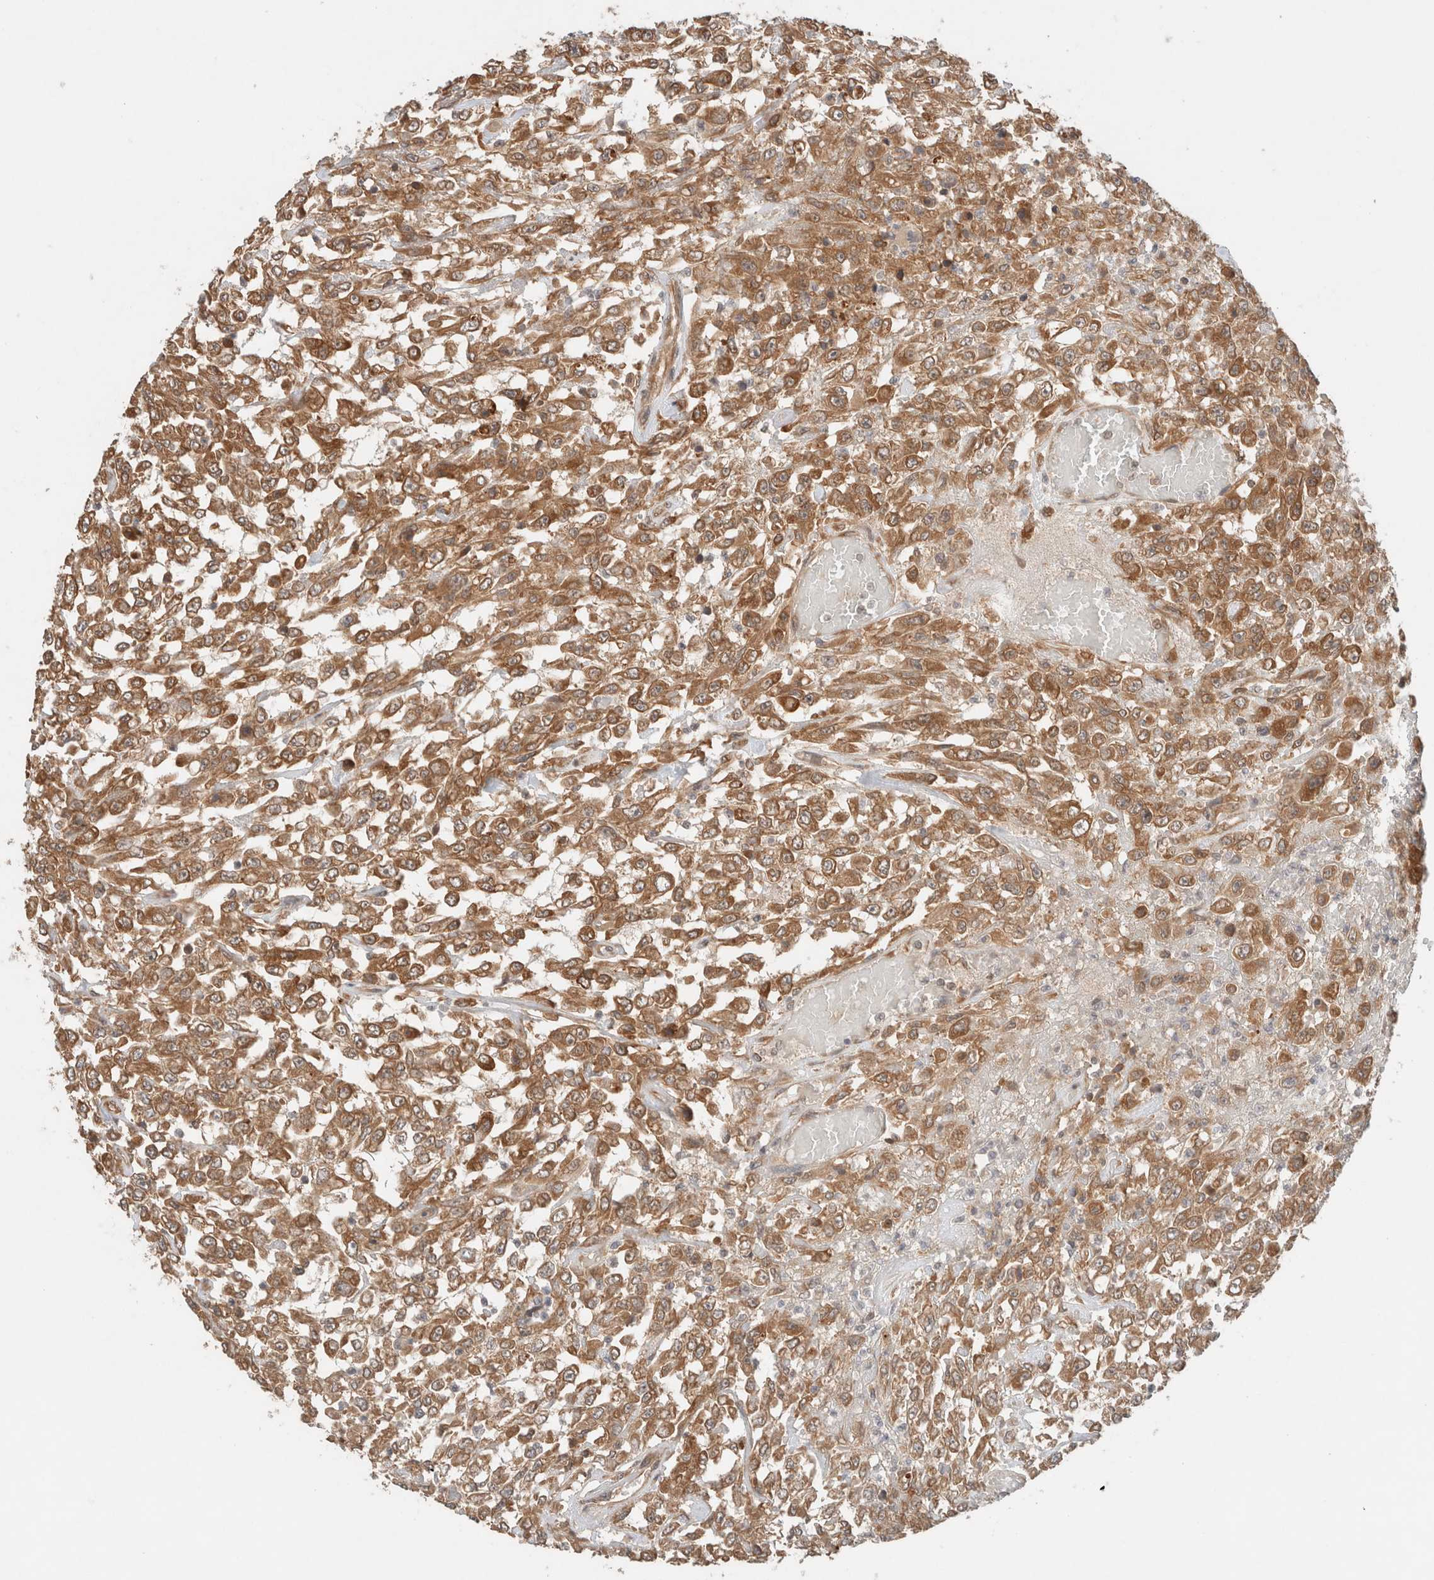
{"staining": {"intensity": "moderate", "quantity": ">75%", "location": "cytoplasmic/membranous"}, "tissue": "urothelial cancer", "cell_type": "Tumor cells", "image_type": "cancer", "snomed": [{"axis": "morphology", "description": "Urothelial carcinoma, High grade"}, {"axis": "topography", "description": "Urinary bladder"}], "caption": "There is medium levels of moderate cytoplasmic/membranous staining in tumor cells of urothelial cancer, as demonstrated by immunohistochemical staining (brown color).", "gene": "ARFGEF2", "patient": {"sex": "male", "age": 46}}